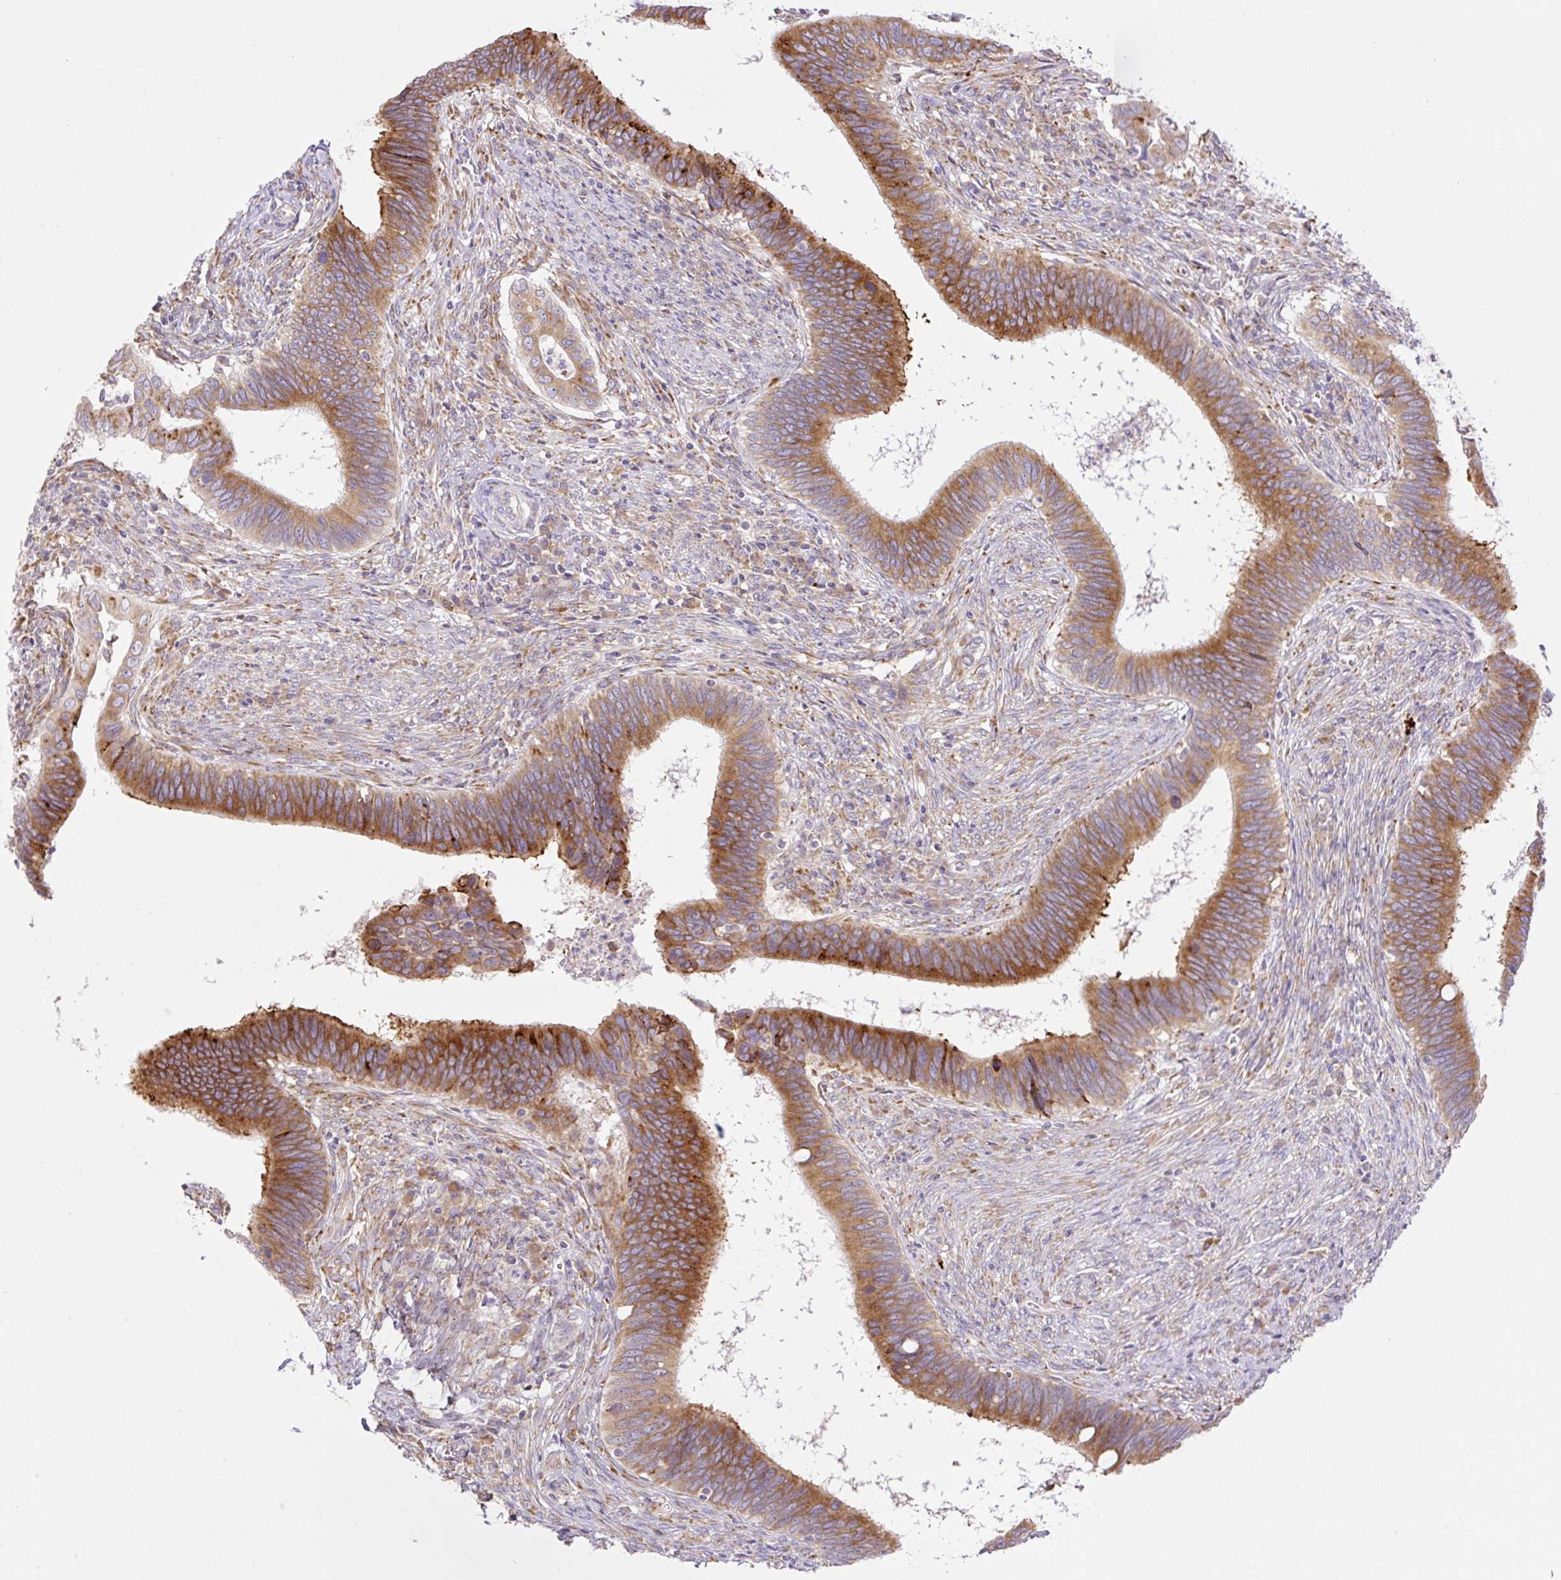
{"staining": {"intensity": "strong", "quantity": ">75%", "location": "cytoplasmic/membranous"}, "tissue": "cervical cancer", "cell_type": "Tumor cells", "image_type": "cancer", "snomed": [{"axis": "morphology", "description": "Adenocarcinoma, NOS"}, {"axis": "topography", "description": "Cervix"}], "caption": "A brown stain shows strong cytoplasmic/membranous positivity of a protein in human cervical cancer (adenocarcinoma) tumor cells.", "gene": "POFUT1", "patient": {"sex": "female", "age": 42}}